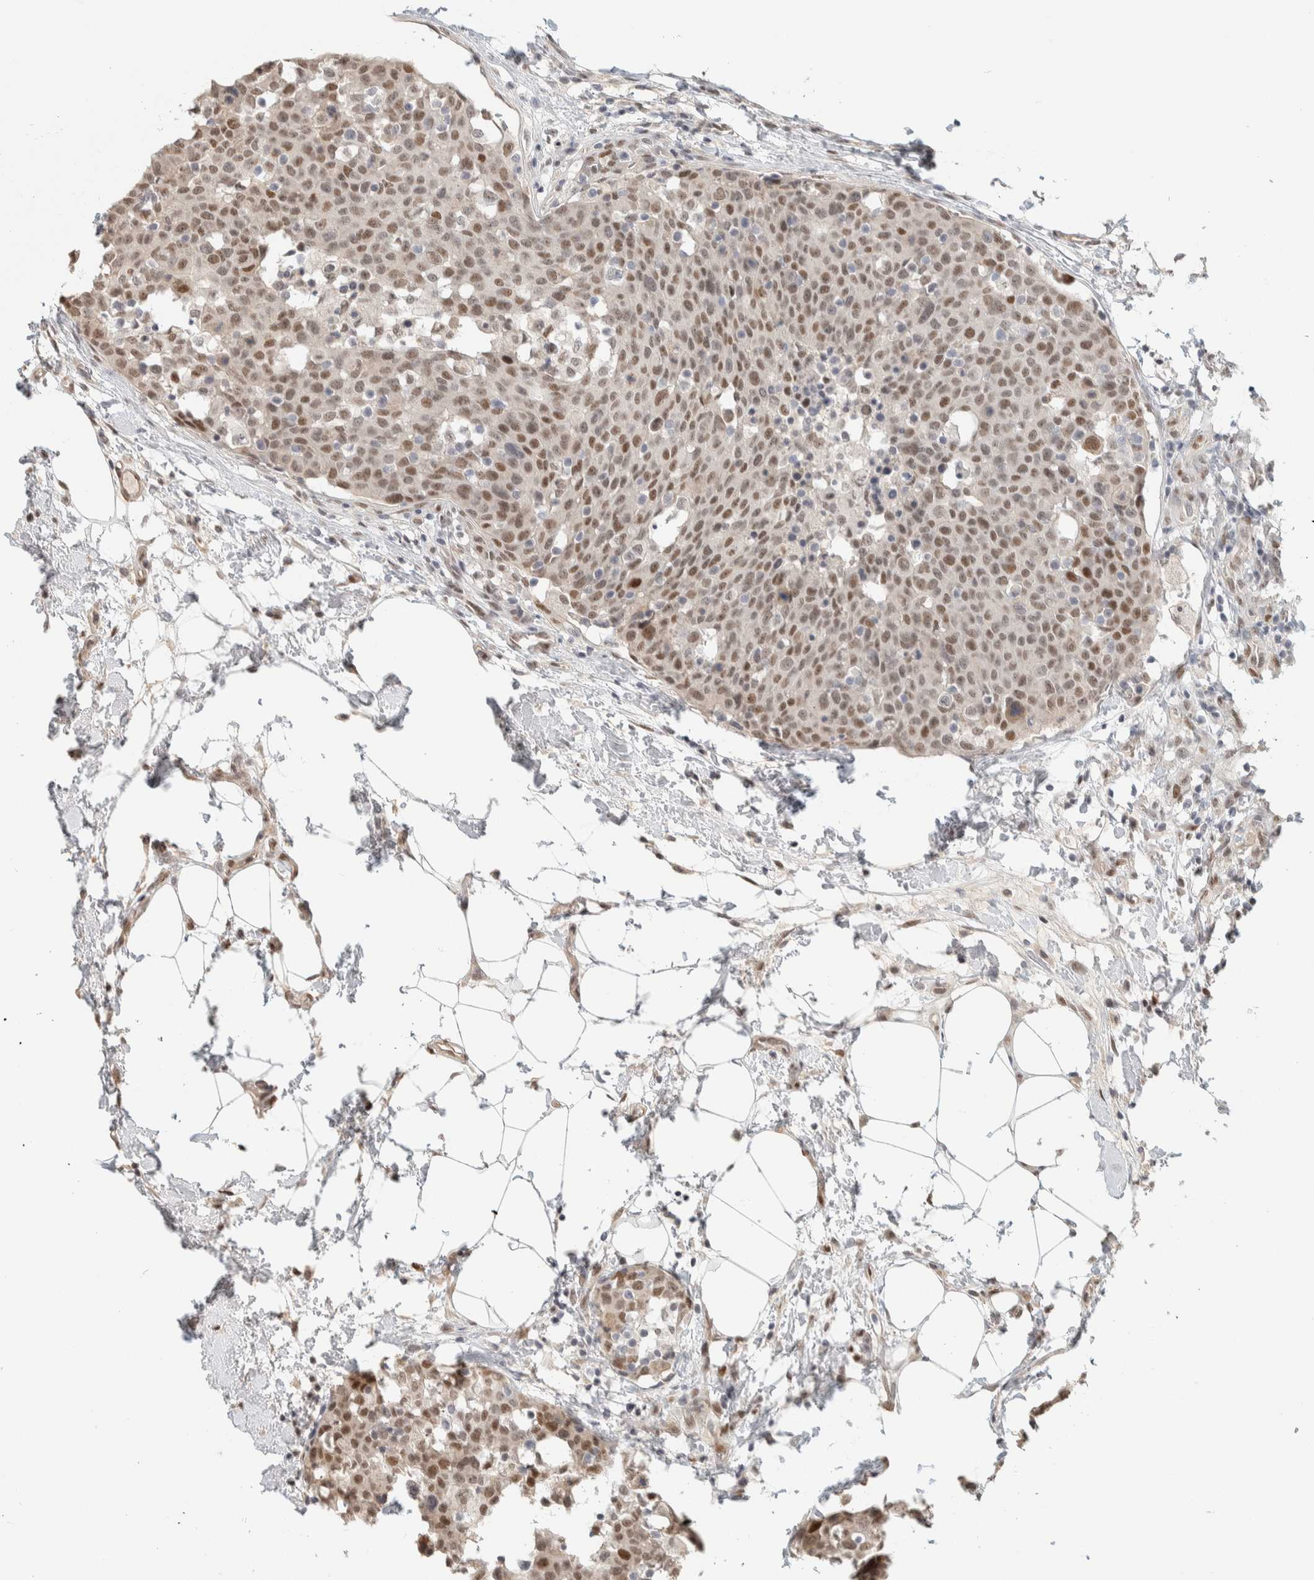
{"staining": {"intensity": "moderate", "quantity": ">75%", "location": "nuclear"}, "tissue": "breast cancer", "cell_type": "Tumor cells", "image_type": "cancer", "snomed": [{"axis": "morphology", "description": "Normal tissue, NOS"}, {"axis": "morphology", "description": "Duct carcinoma"}, {"axis": "topography", "description": "Breast"}], "caption": "A brown stain labels moderate nuclear positivity of a protein in human breast cancer tumor cells.", "gene": "PUS7", "patient": {"sex": "female", "age": 37}}